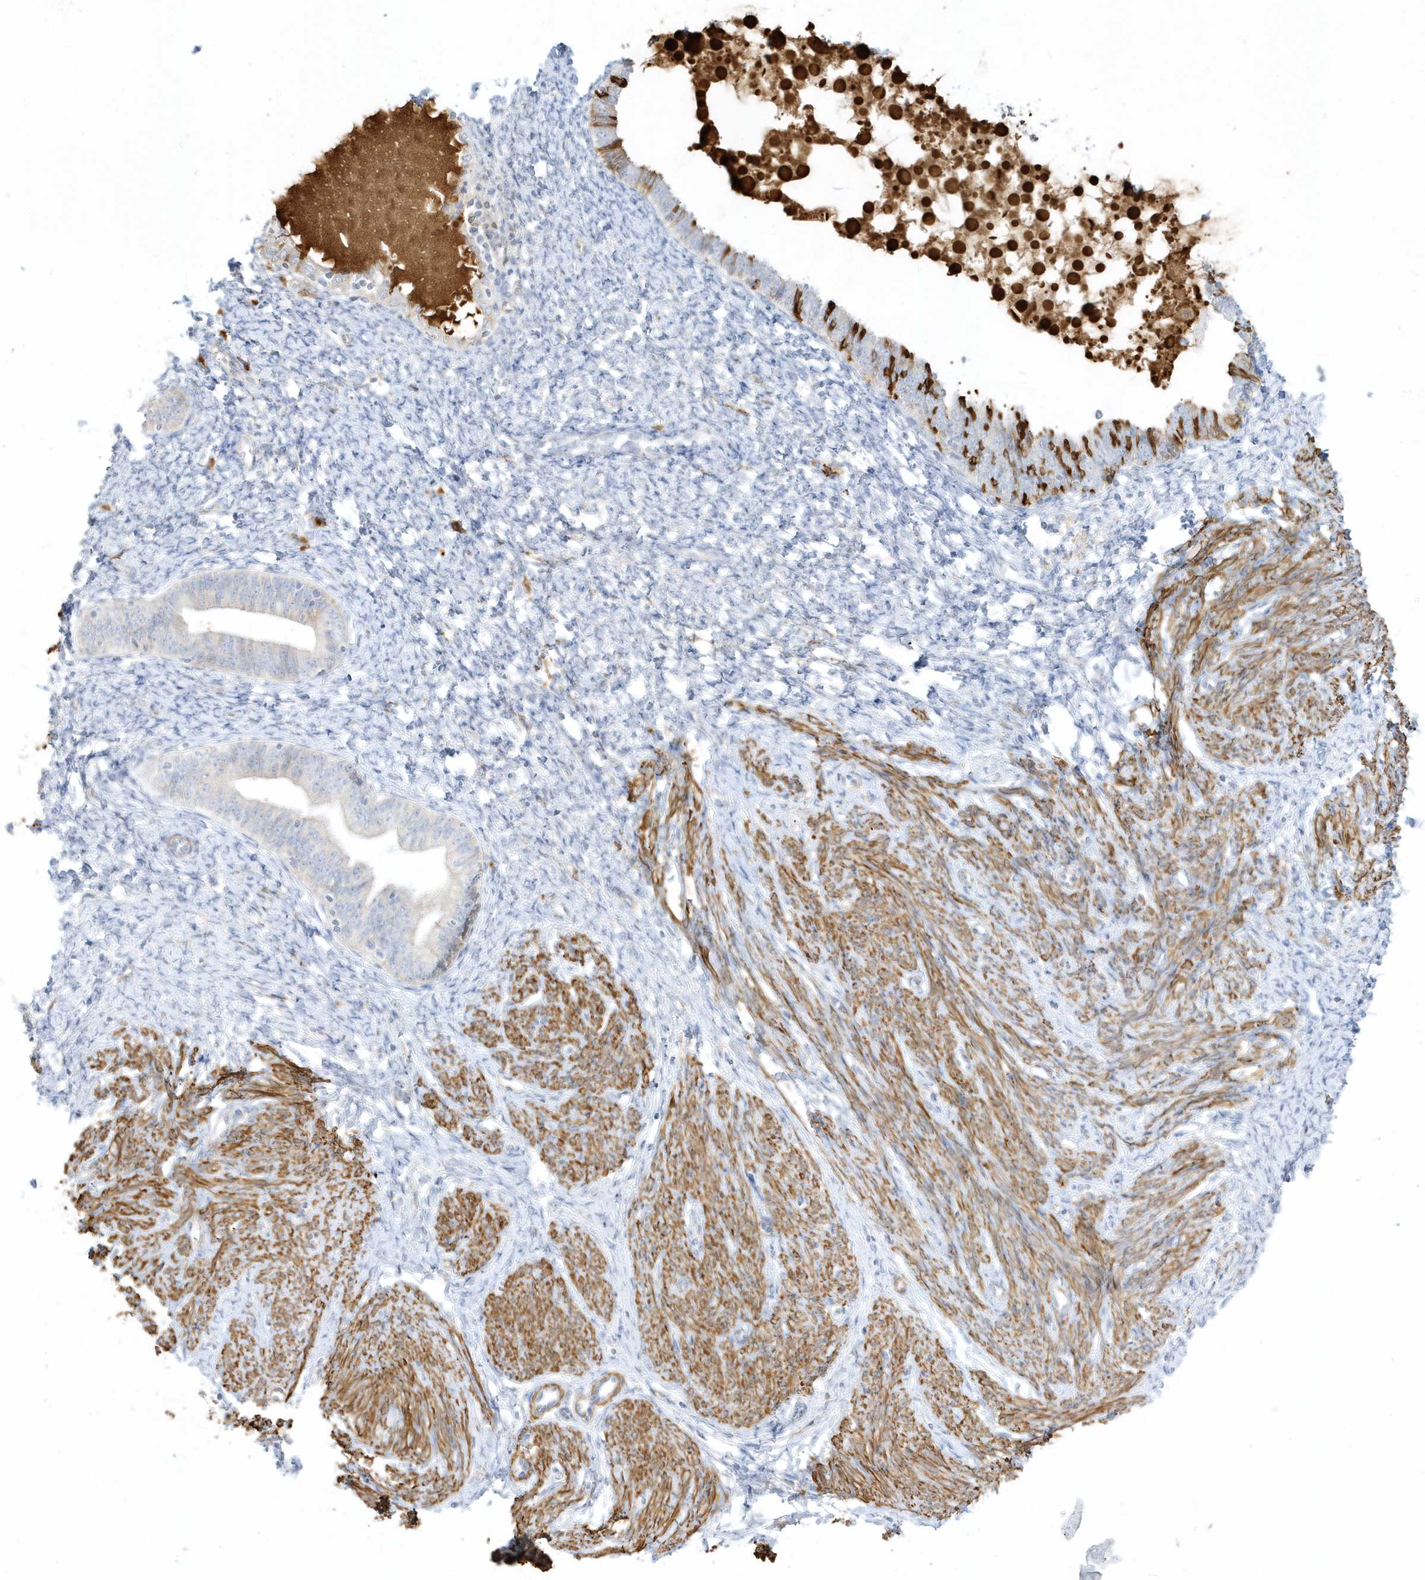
{"staining": {"intensity": "negative", "quantity": "none", "location": "none"}, "tissue": "endometrium", "cell_type": "Cells in endometrial stroma", "image_type": "normal", "snomed": [{"axis": "morphology", "description": "Normal tissue, NOS"}, {"axis": "topography", "description": "Endometrium"}], "caption": "Immunohistochemical staining of normal human endometrium exhibits no significant expression in cells in endometrial stroma. The staining was performed using DAB to visualize the protein expression in brown, while the nuclei were stained in blue with hematoxylin (Magnification: 20x).", "gene": "THADA", "patient": {"sex": "female", "age": 72}}